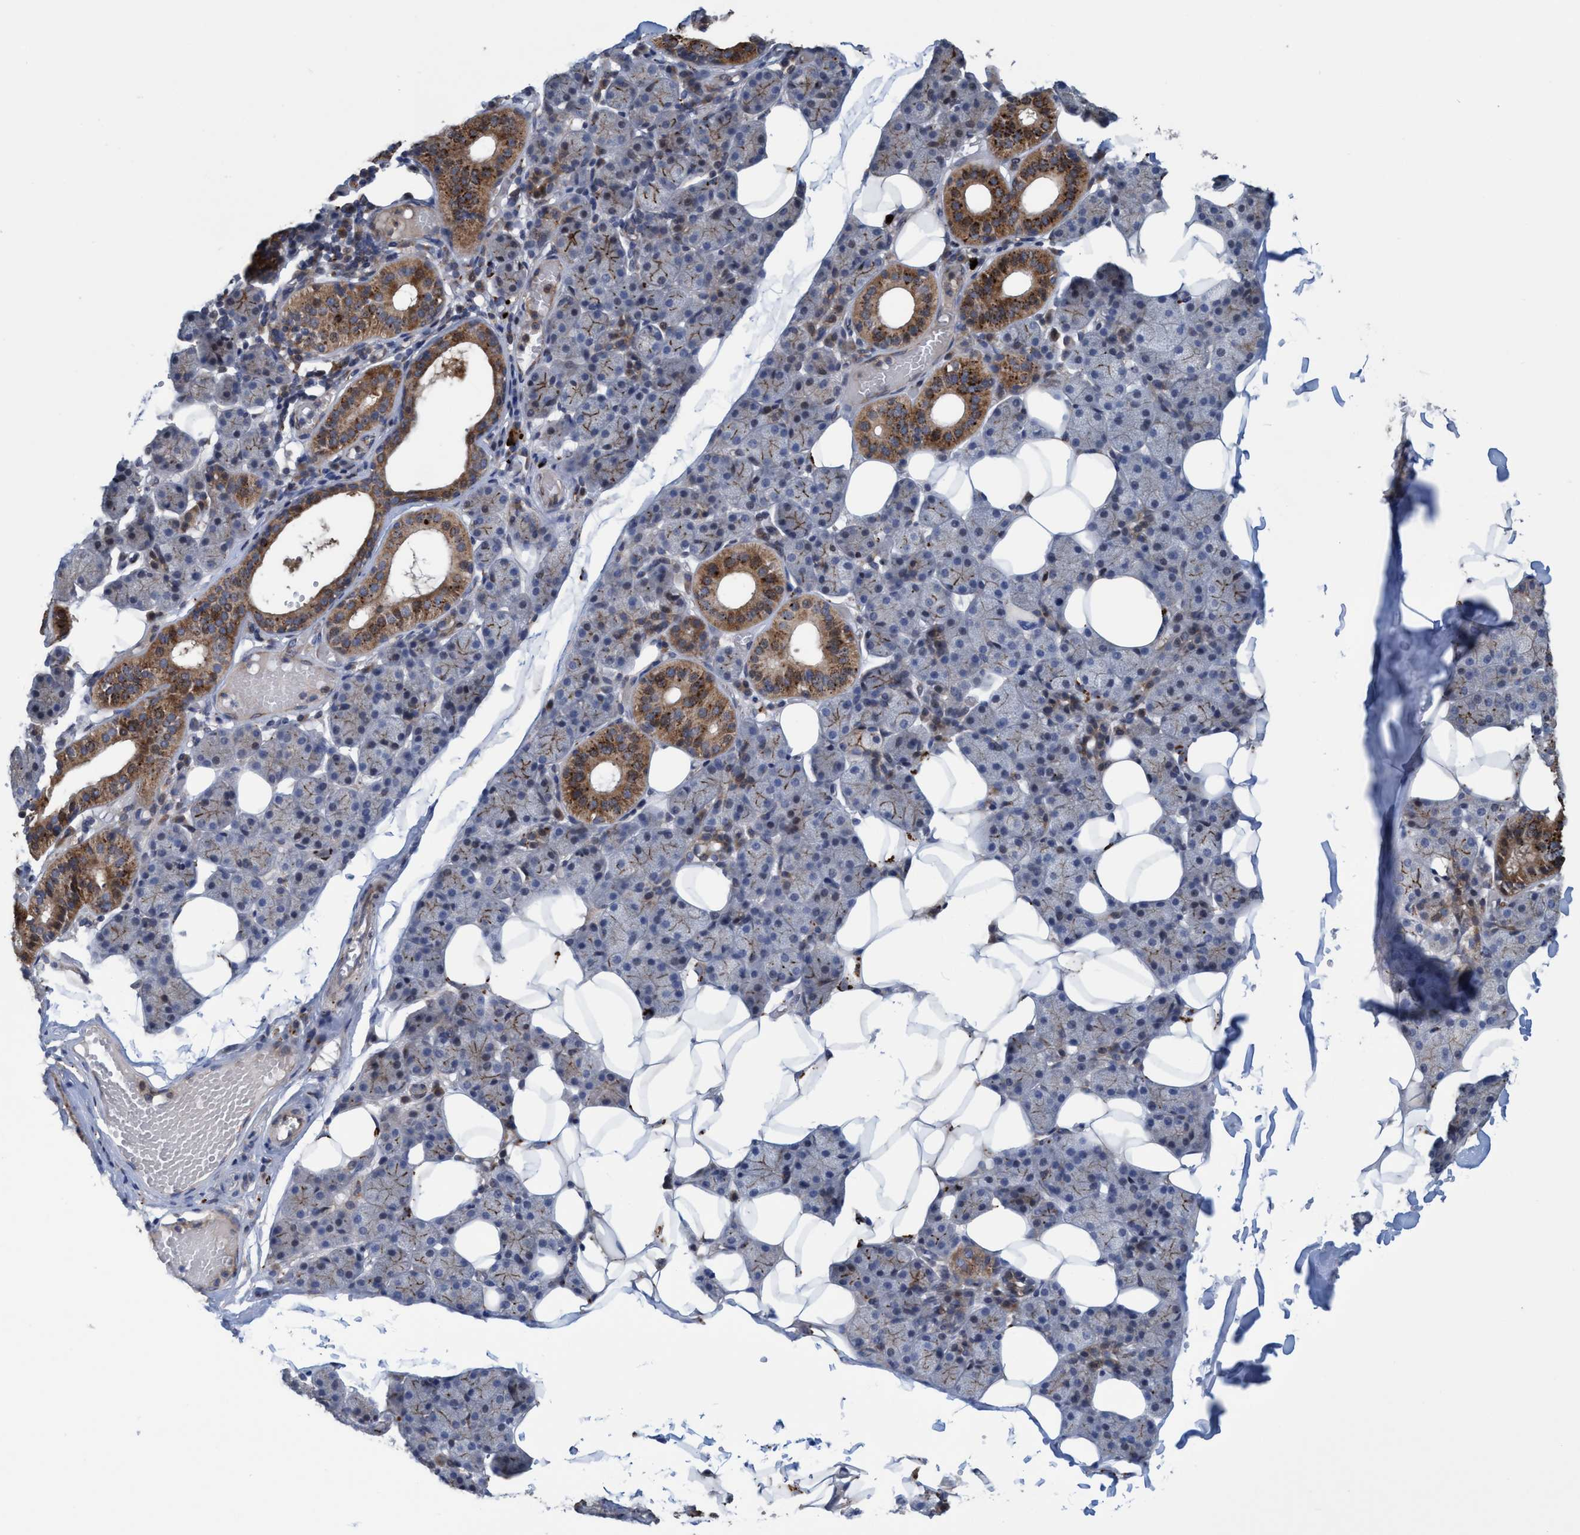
{"staining": {"intensity": "strong", "quantity": "<25%", "location": "cytoplasmic/membranous"}, "tissue": "salivary gland", "cell_type": "Glandular cells", "image_type": "normal", "snomed": [{"axis": "morphology", "description": "Normal tissue, NOS"}, {"axis": "topography", "description": "Salivary gland"}], "caption": "Strong cytoplasmic/membranous positivity for a protein is identified in about <25% of glandular cells of normal salivary gland using immunohistochemistry (IHC).", "gene": "BBS9", "patient": {"sex": "female", "age": 33}}